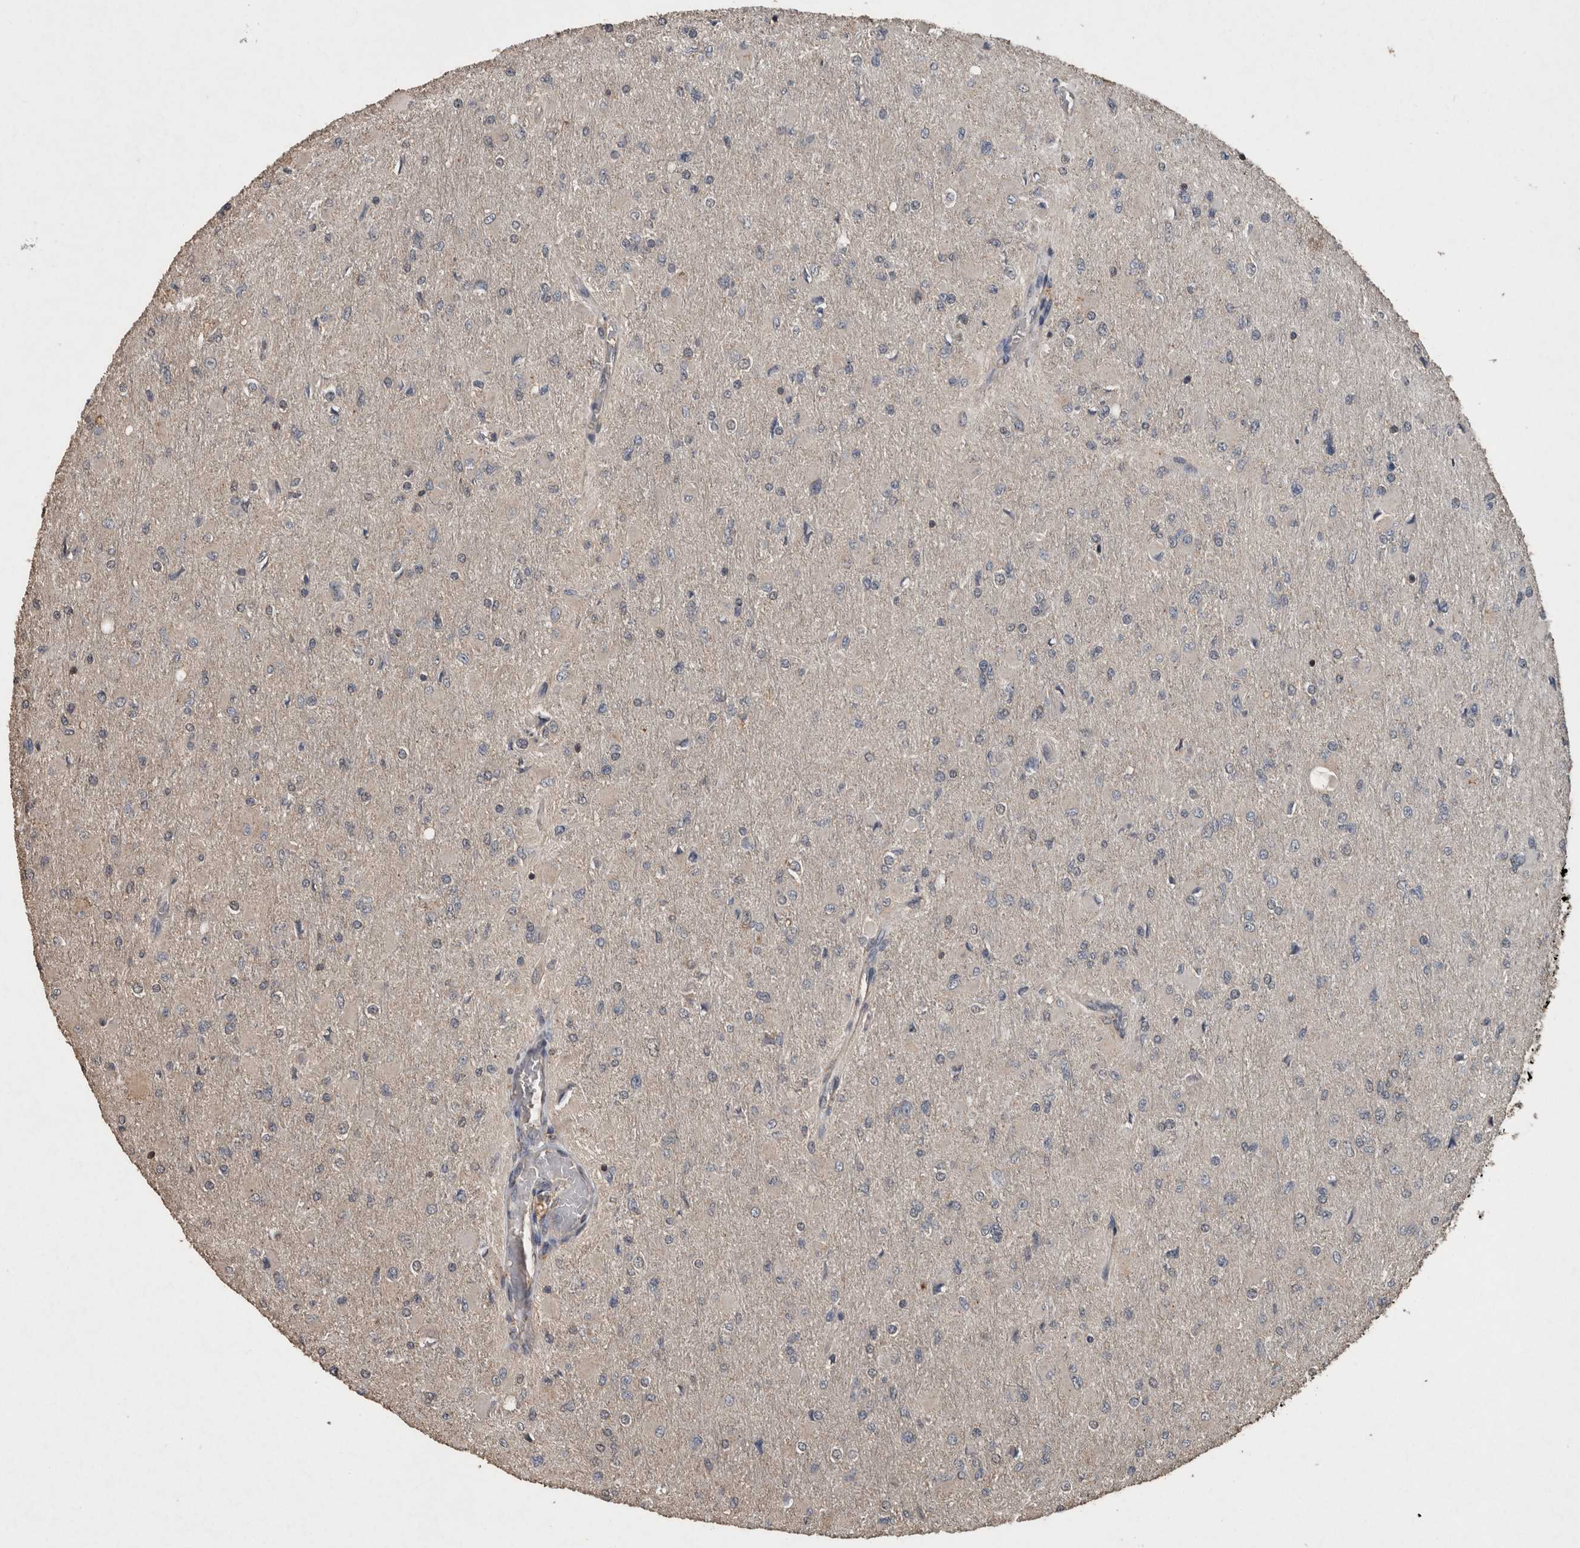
{"staining": {"intensity": "negative", "quantity": "none", "location": "none"}, "tissue": "glioma", "cell_type": "Tumor cells", "image_type": "cancer", "snomed": [{"axis": "morphology", "description": "Glioma, malignant, High grade"}, {"axis": "topography", "description": "Cerebral cortex"}], "caption": "Image shows no protein staining in tumor cells of malignant glioma (high-grade) tissue.", "gene": "FGFRL1", "patient": {"sex": "female", "age": 36}}